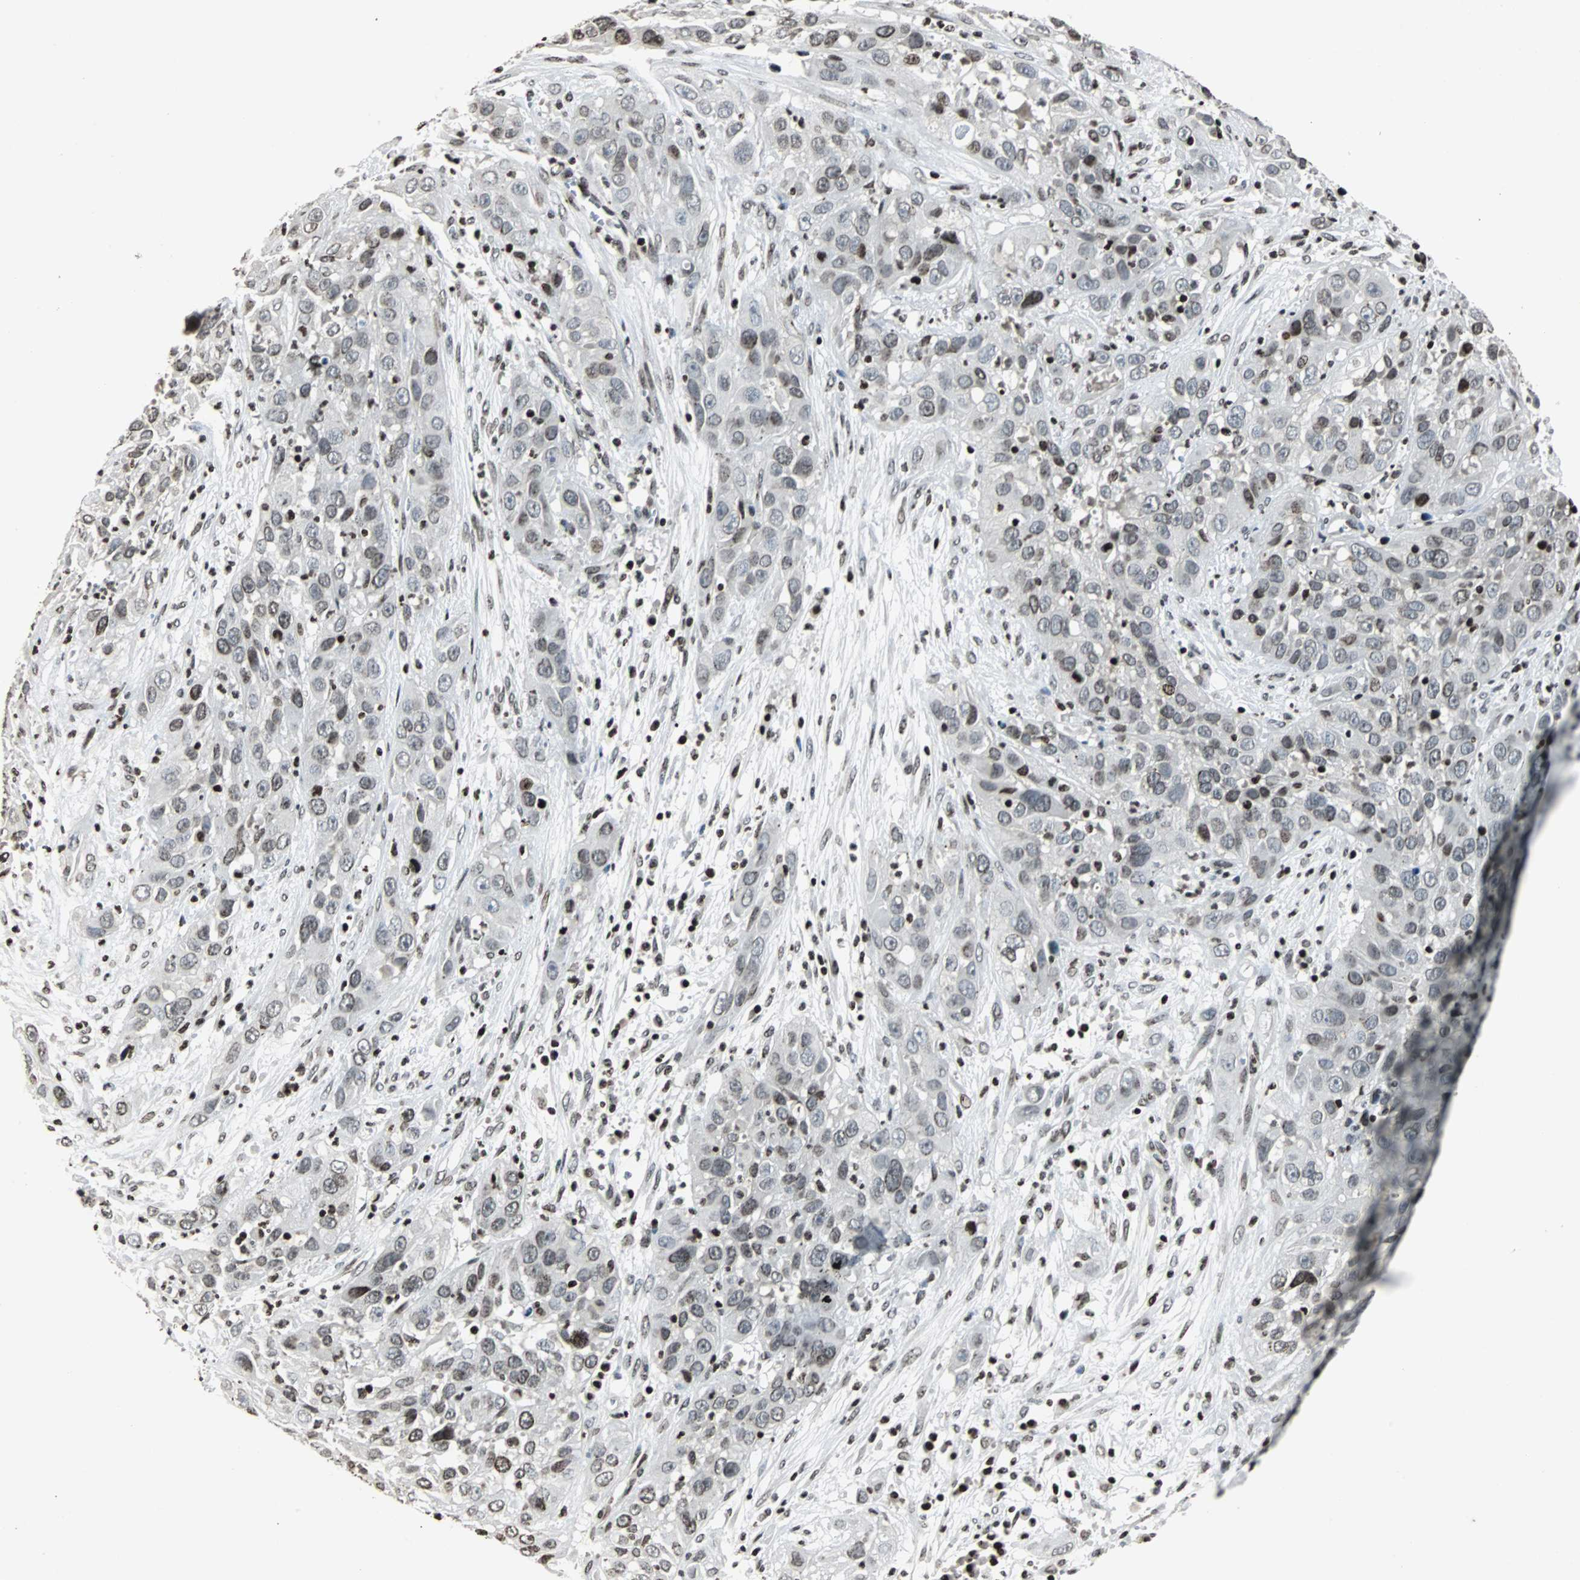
{"staining": {"intensity": "moderate", "quantity": "<25%", "location": "nuclear"}, "tissue": "cervical cancer", "cell_type": "Tumor cells", "image_type": "cancer", "snomed": [{"axis": "morphology", "description": "Squamous cell carcinoma, NOS"}, {"axis": "topography", "description": "Cervix"}], "caption": "Cervical cancer stained for a protein reveals moderate nuclear positivity in tumor cells.", "gene": "PAXIP1", "patient": {"sex": "female", "age": 32}}